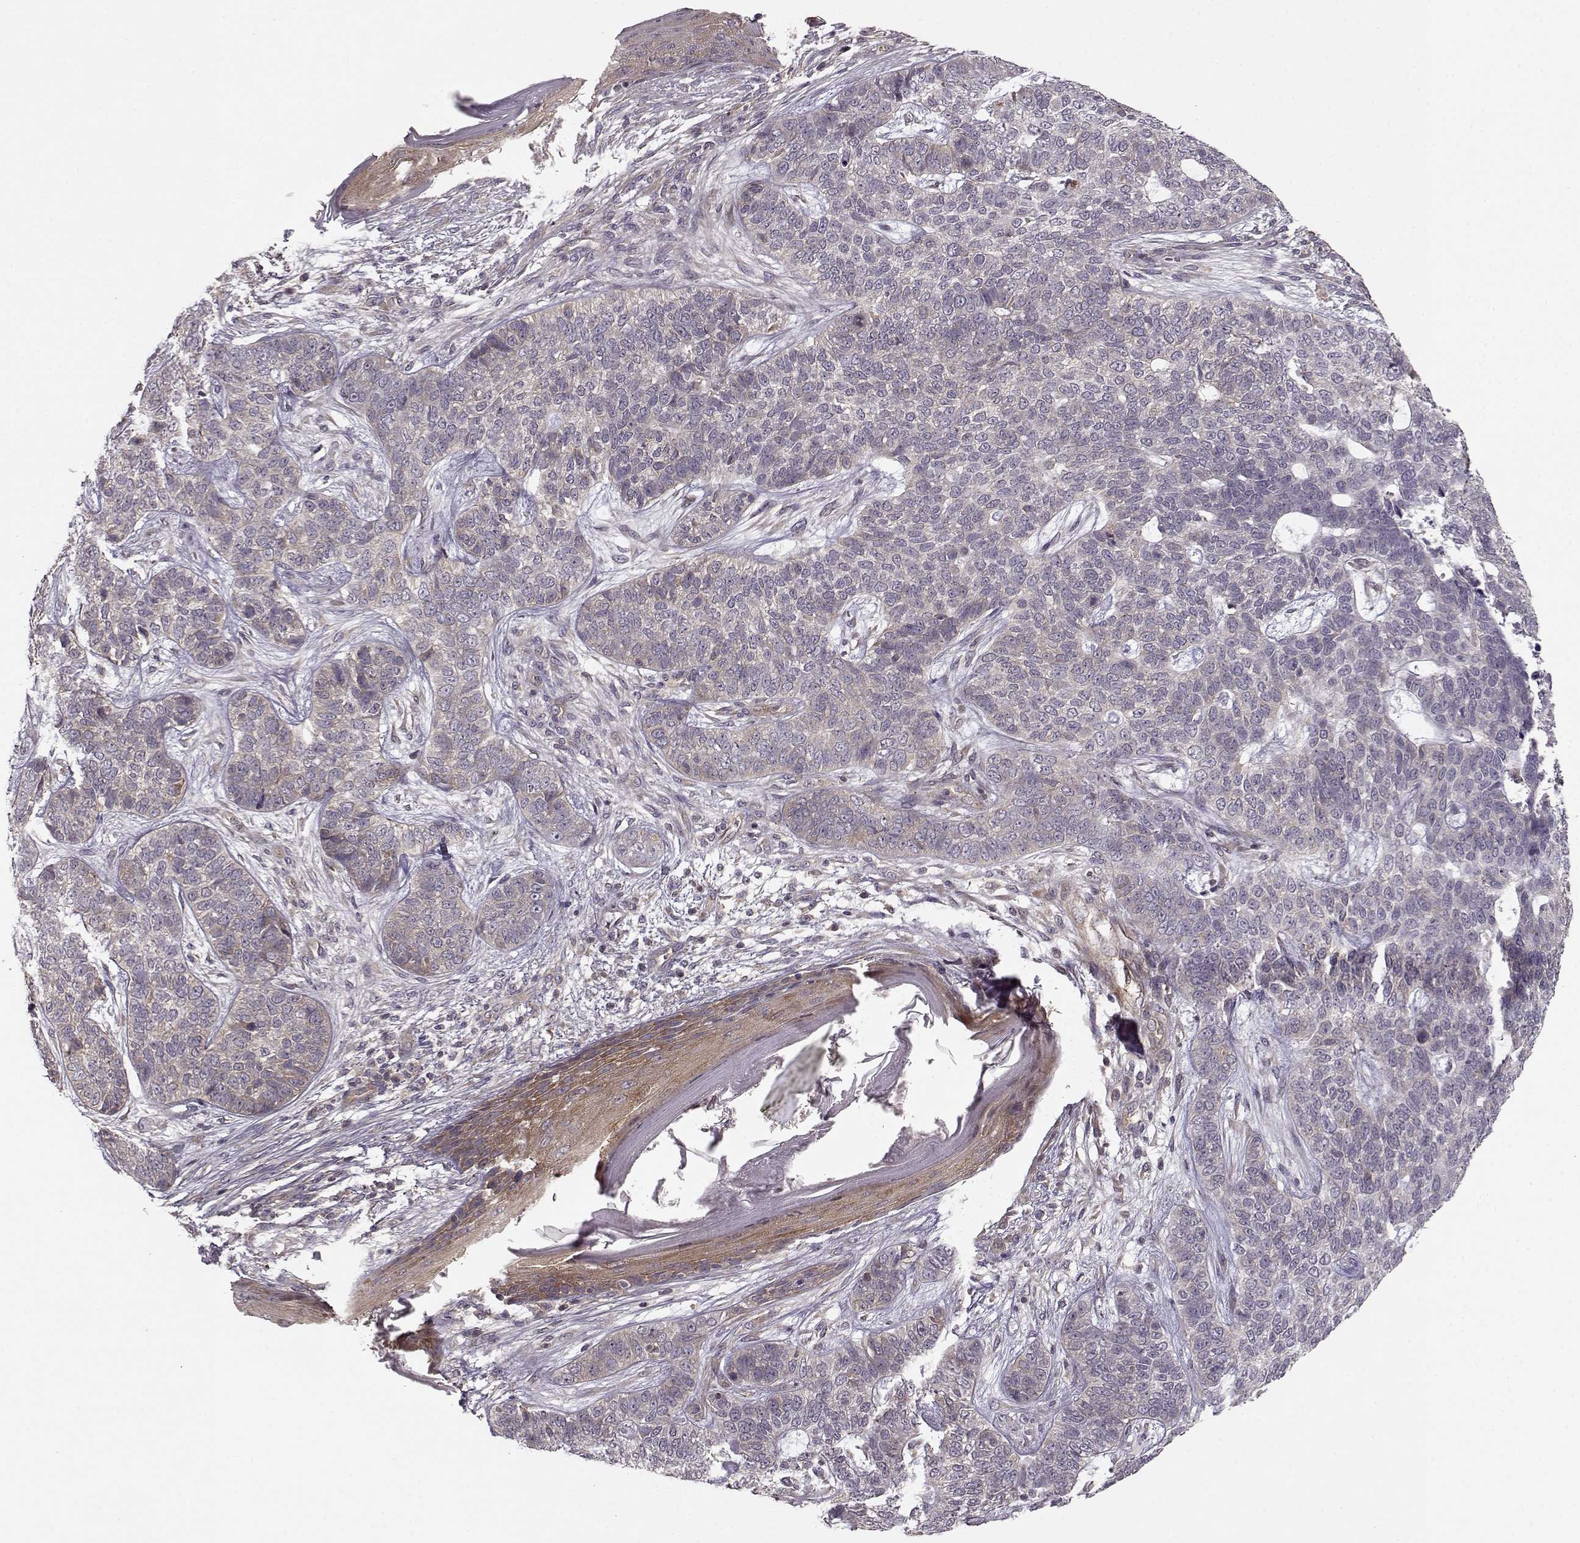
{"staining": {"intensity": "negative", "quantity": "none", "location": "none"}, "tissue": "skin cancer", "cell_type": "Tumor cells", "image_type": "cancer", "snomed": [{"axis": "morphology", "description": "Basal cell carcinoma"}, {"axis": "topography", "description": "Skin"}], "caption": "This is a histopathology image of IHC staining of basal cell carcinoma (skin), which shows no staining in tumor cells. The staining was performed using DAB to visualize the protein expression in brown, while the nuclei were stained in blue with hematoxylin (Magnification: 20x).", "gene": "SLAIN2", "patient": {"sex": "female", "age": 69}}